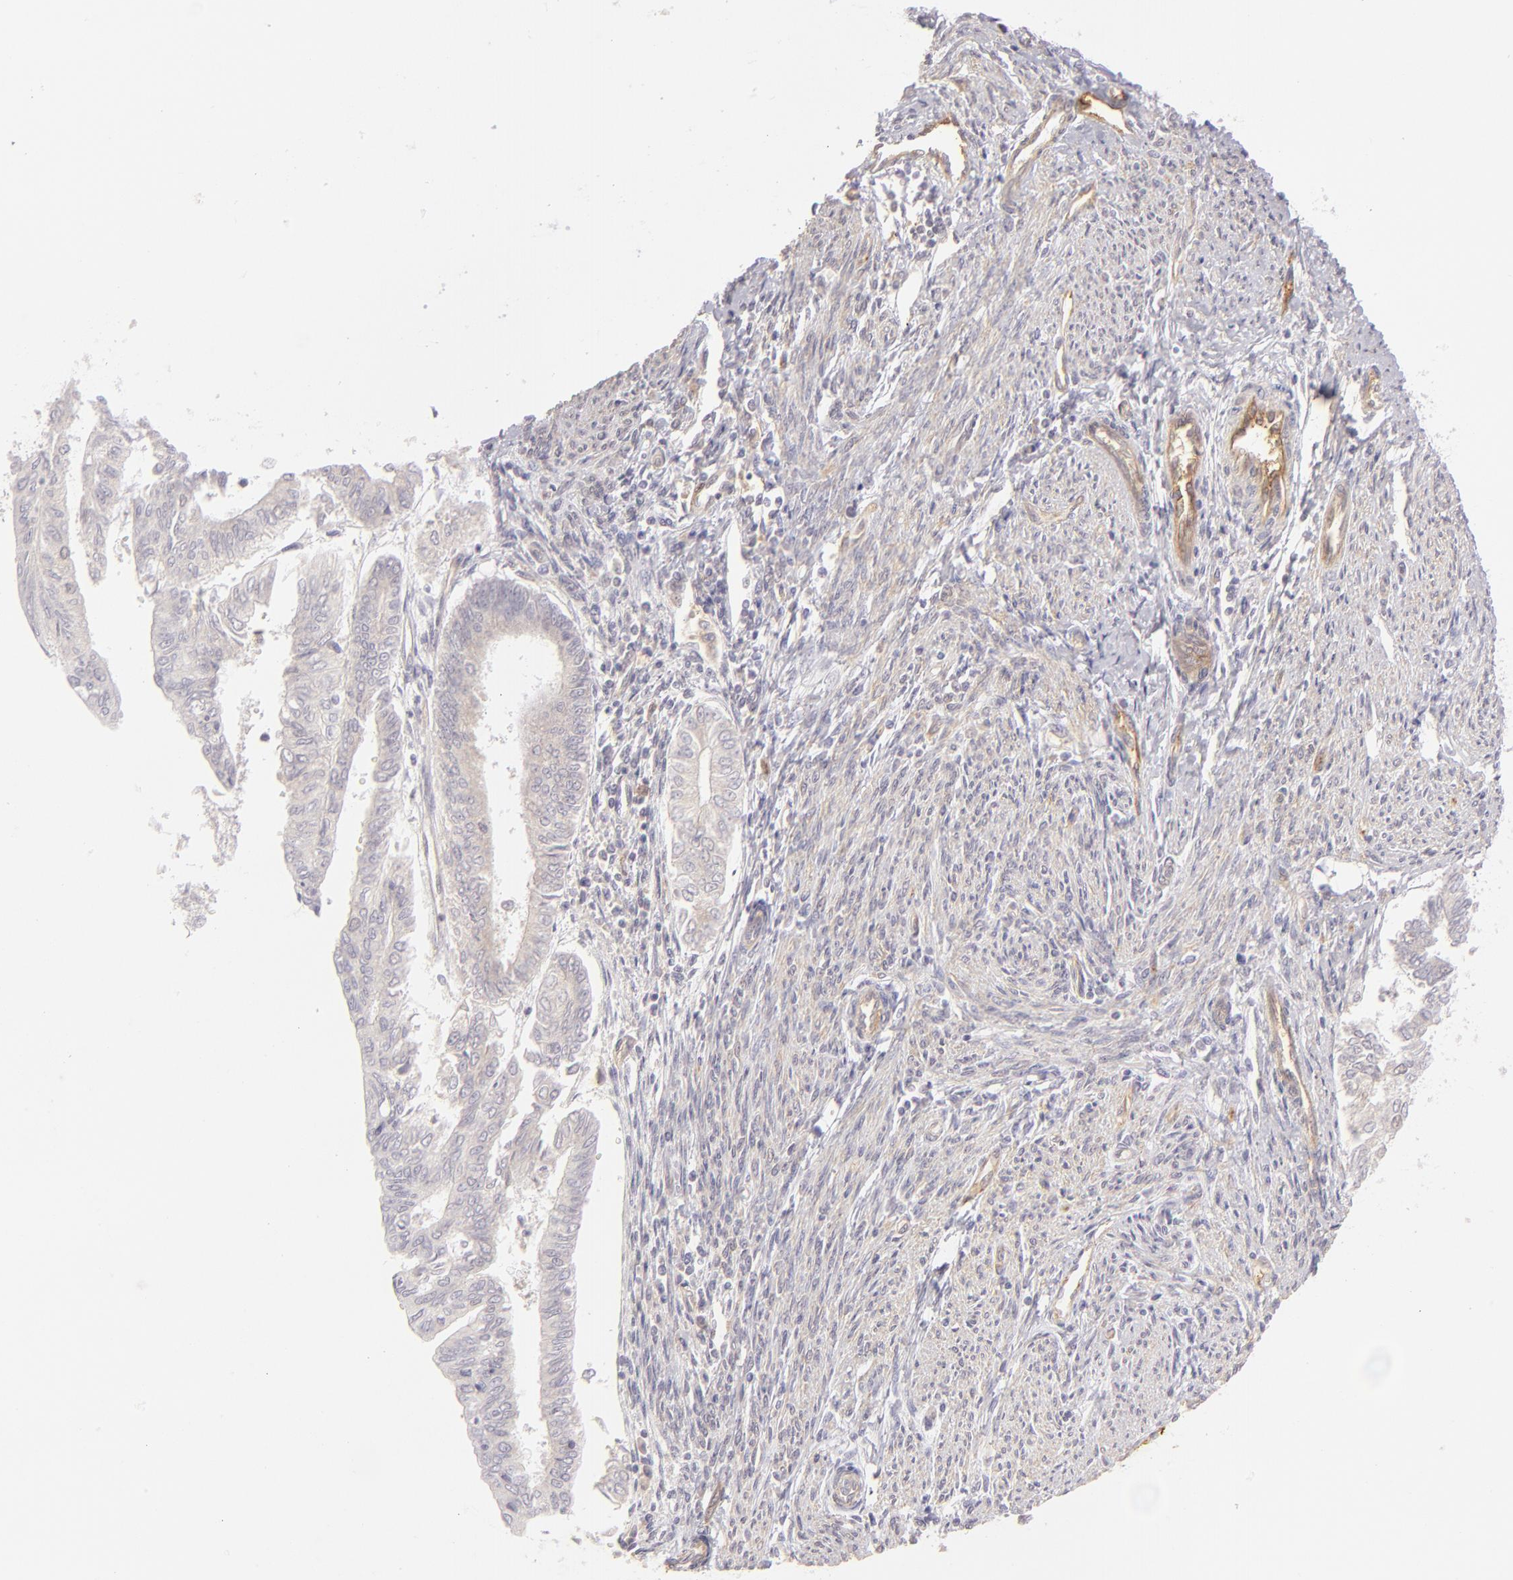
{"staining": {"intensity": "weak", "quantity": "<25%", "location": "cytoplasmic/membranous"}, "tissue": "endometrial cancer", "cell_type": "Tumor cells", "image_type": "cancer", "snomed": [{"axis": "morphology", "description": "Adenocarcinoma, NOS"}, {"axis": "topography", "description": "Endometrium"}], "caption": "Image shows no significant protein positivity in tumor cells of endometrial cancer. The staining was performed using DAB to visualize the protein expression in brown, while the nuclei were stained in blue with hematoxylin (Magnification: 20x).", "gene": "THBD", "patient": {"sex": "female", "age": 66}}